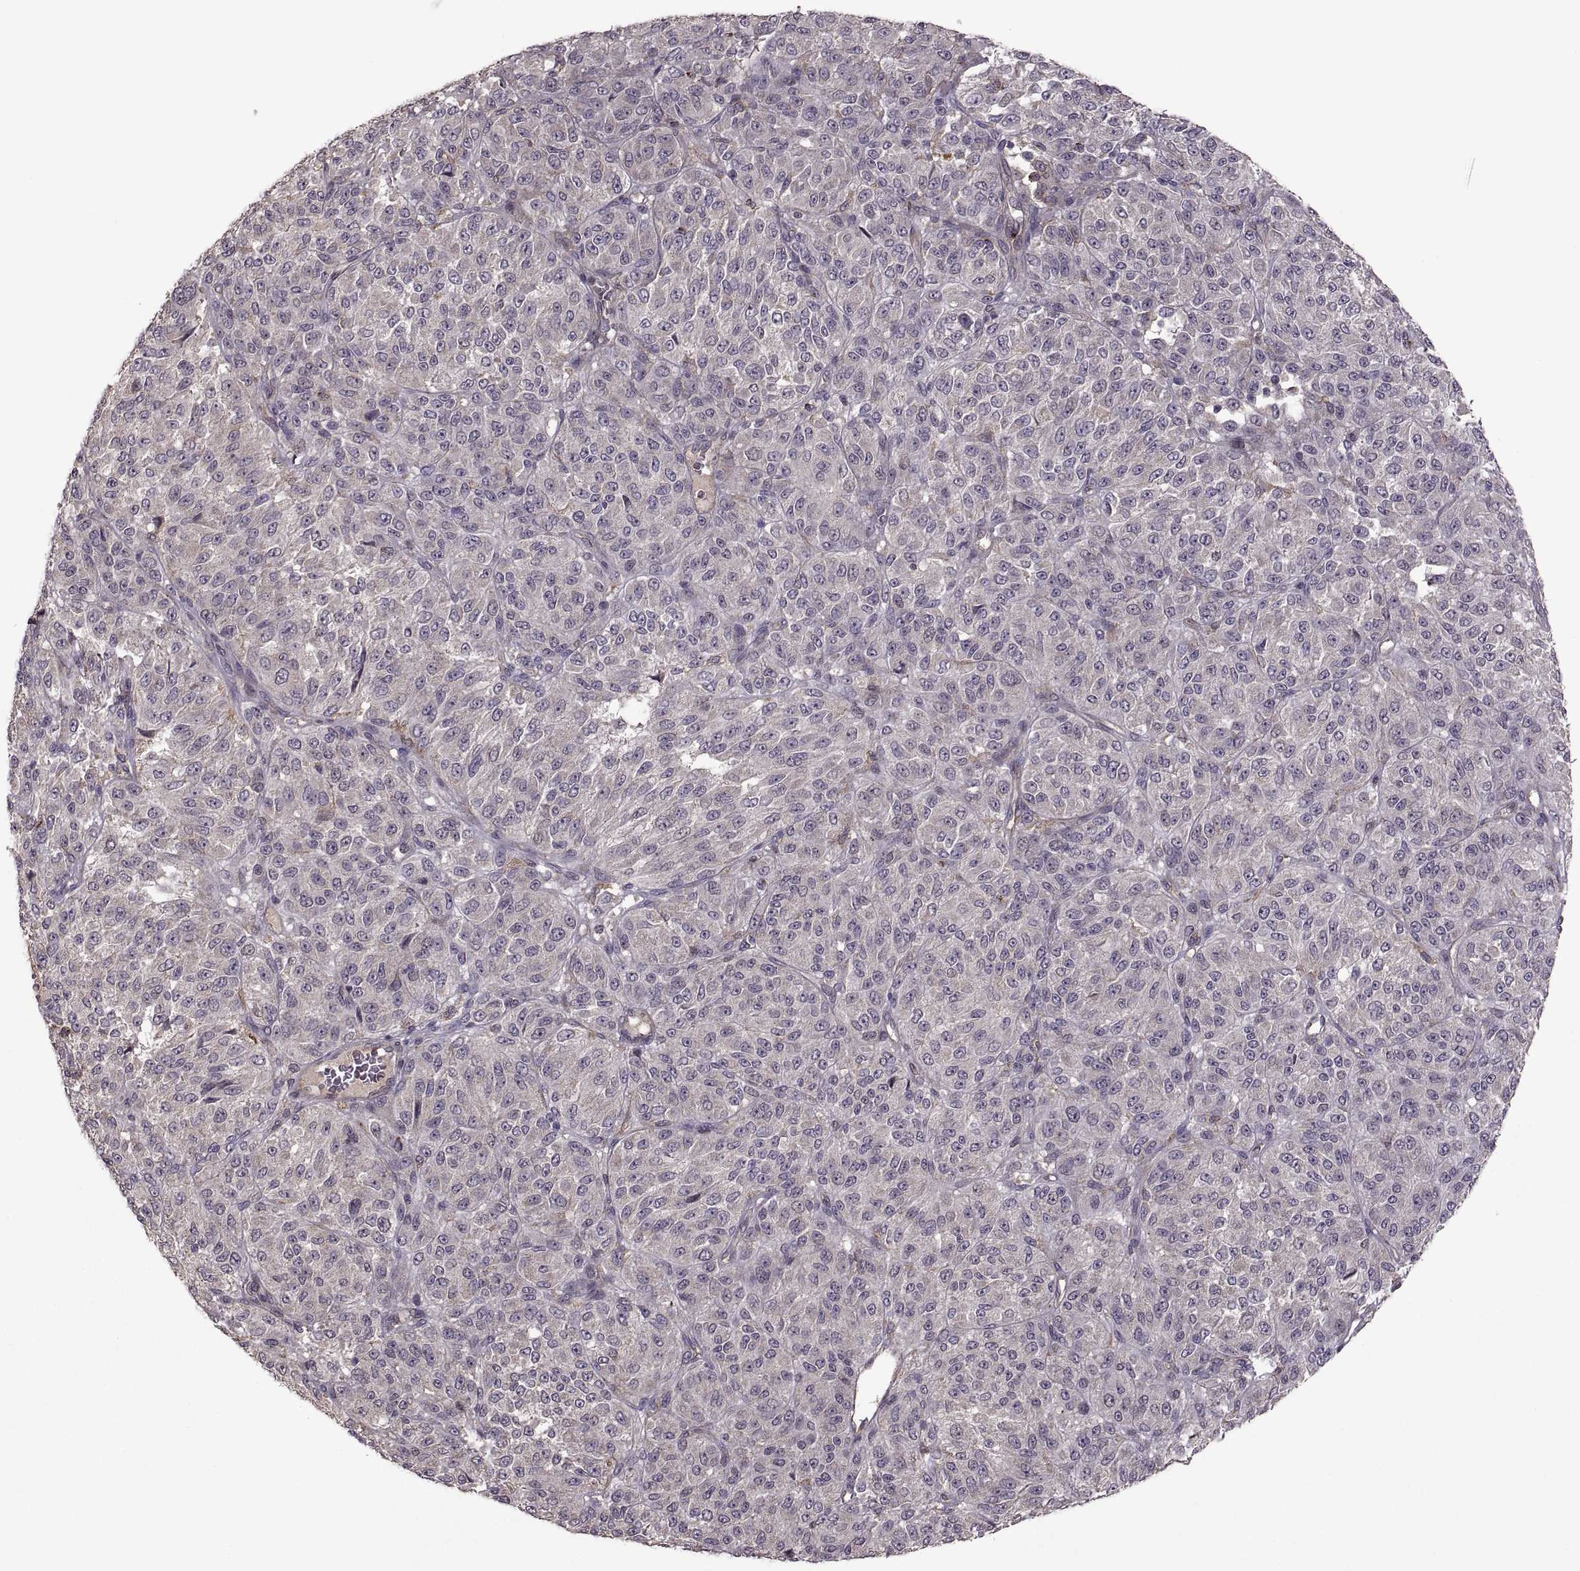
{"staining": {"intensity": "negative", "quantity": "none", "location": "none"}, "tissue": "melanoma", "cell_type": "Tumor cells", "image_type": "cancer", "snomed": [{"axis": "morphology", "description": "Malignant melanoma, Metastatic site"}, {"axis": "topography", "description": "Brain"}], "caption": "This histopathology image is of malignant melanoma (metastatic site) stained with IHC to label a protein in brown with the nuclei are counter-stained blue. There is no expression in tumor cells.", "gene": "PIERCE1", "patient": {"sex": "female", "age": 56}}